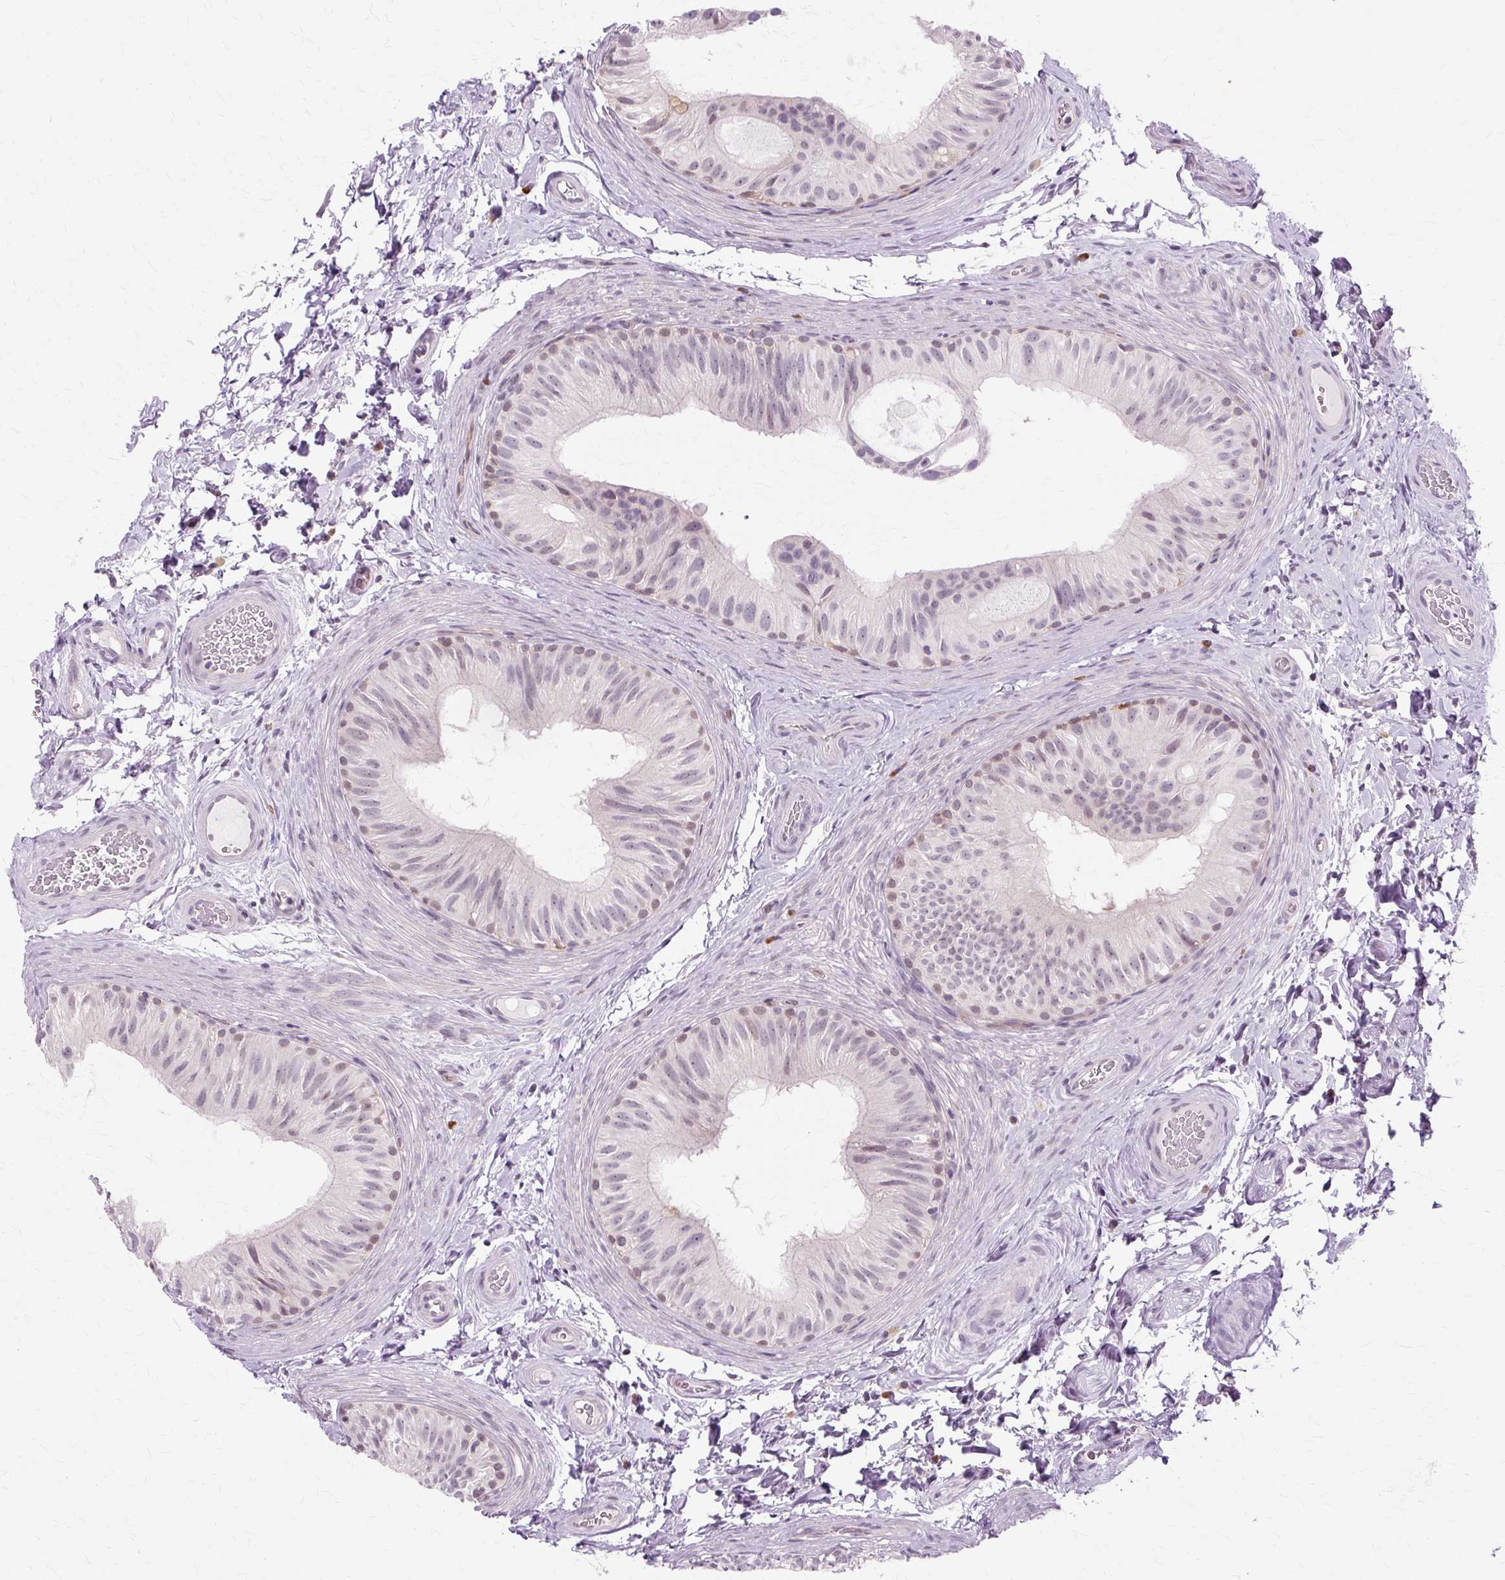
{"staining": {"intensity": "weak", "quantity": "<25%", "location": "nuclear"}, "tissue": "epididymis", "cell_type": "Glandular cells", "image_type": "normal", "snomed": [{"axis": "morphology", "description": "Normal tissue, NOS"}, {"axis": "topography", "description": "Epididymis"}], "caption": "Glandular cells show no significant protein staining in benign epididymis. The staining is performed using DAB (3,3'-diaminobenzidine) brown chromogen with nuclei counter-stained in using hematoxylin.", "gene": "ZNF35", "patient": {"sex": "male", "age": 24}}